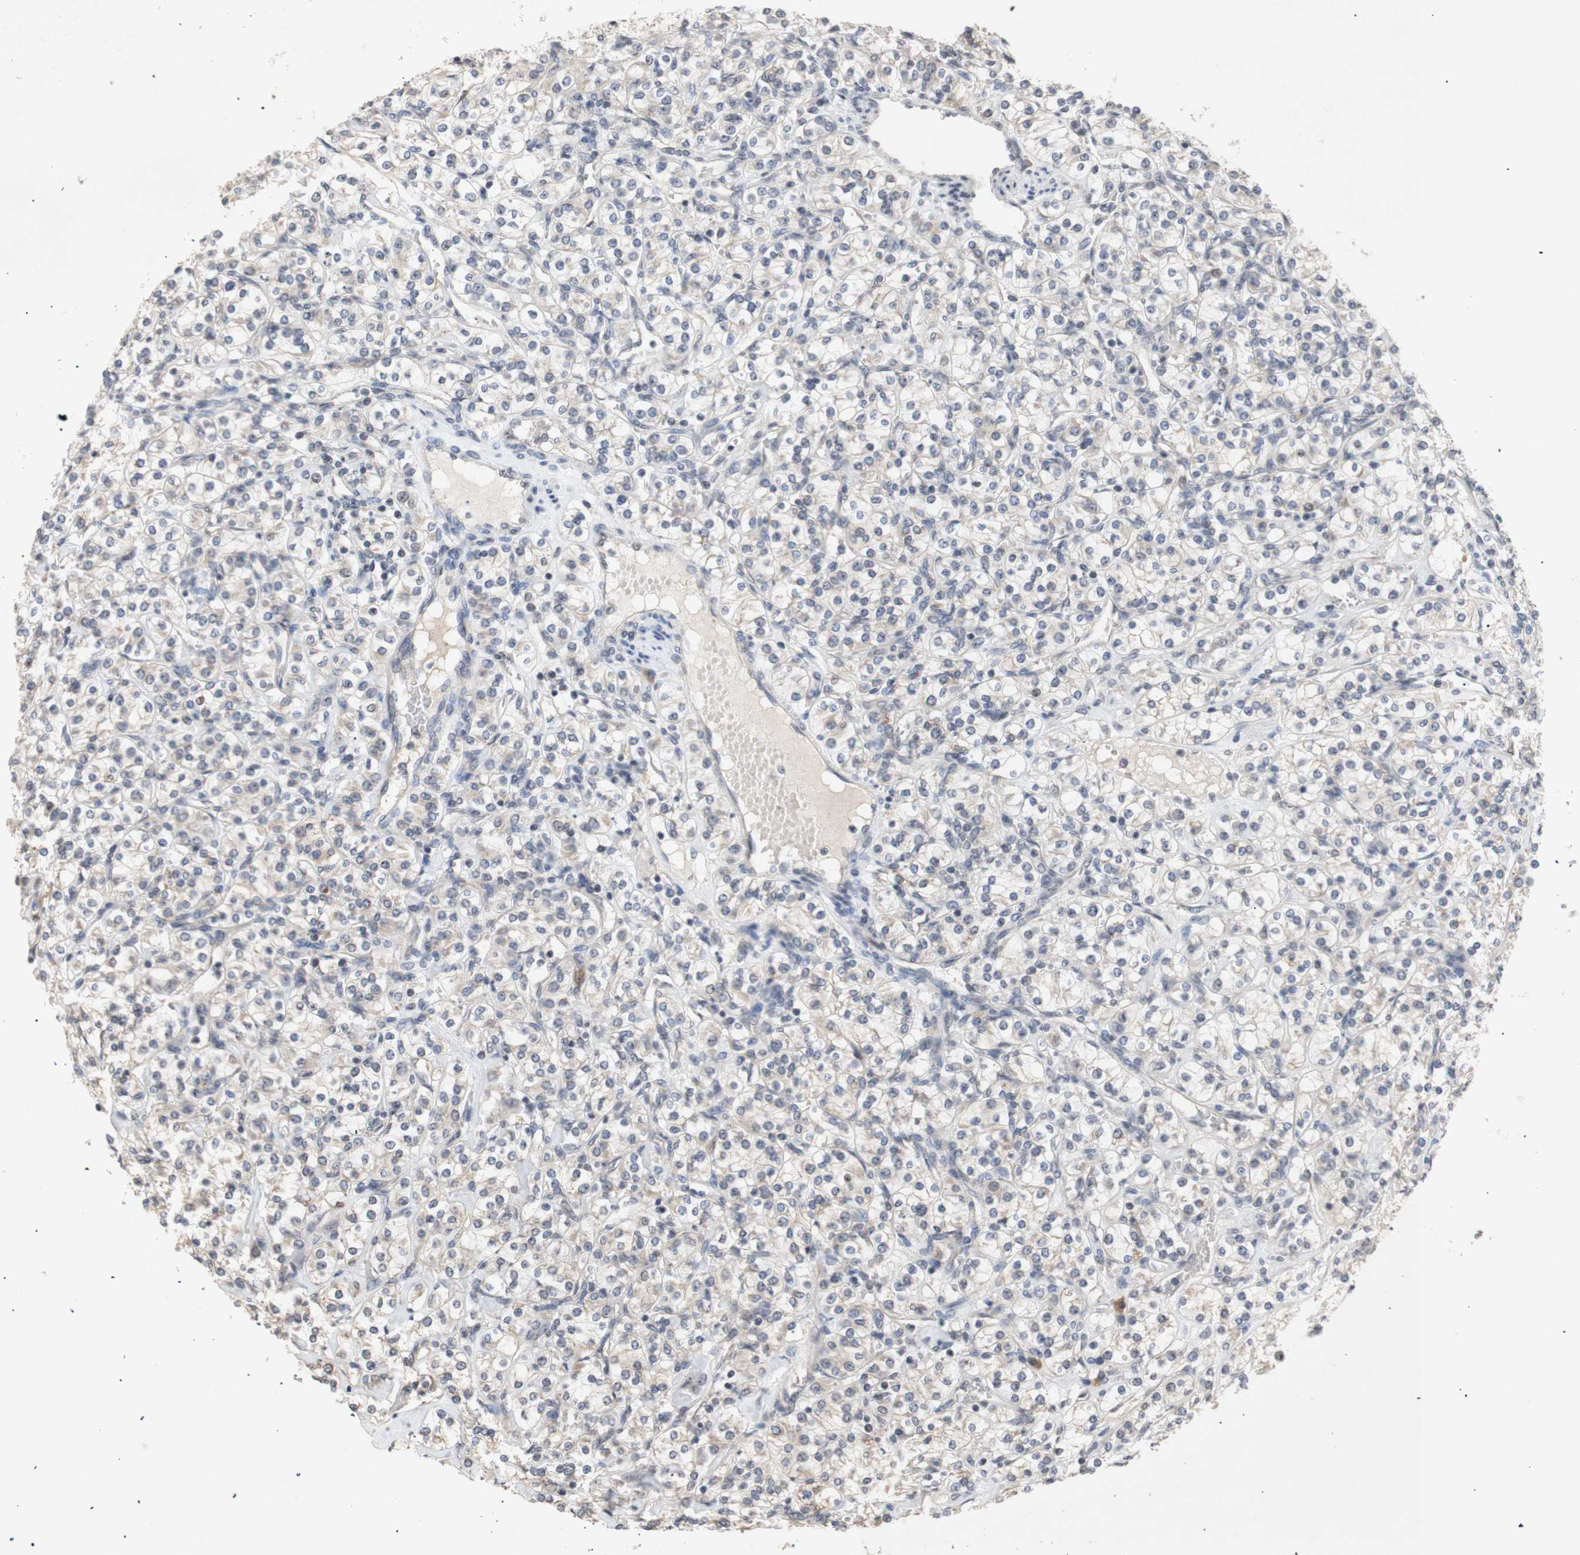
{"staining": {"intensity": "negative", "quantity": "none", "location": "none"}, "tissue": "renal cancer", "cell_type": "Tumor cells", "image_type": "cancer", "snomed": [{"axis": "morphology", "description": "Adenocarcinoma, NOS"}, {"axis": "topography", "description": "Kidney"}], "caption": "This is an immunohistochemistry photomicrograph of human adenocarcinoma (renal). There is no positivity in tumor cells.", "gene": "FOSB", "patient": {"sex": "male", "age": 77}}